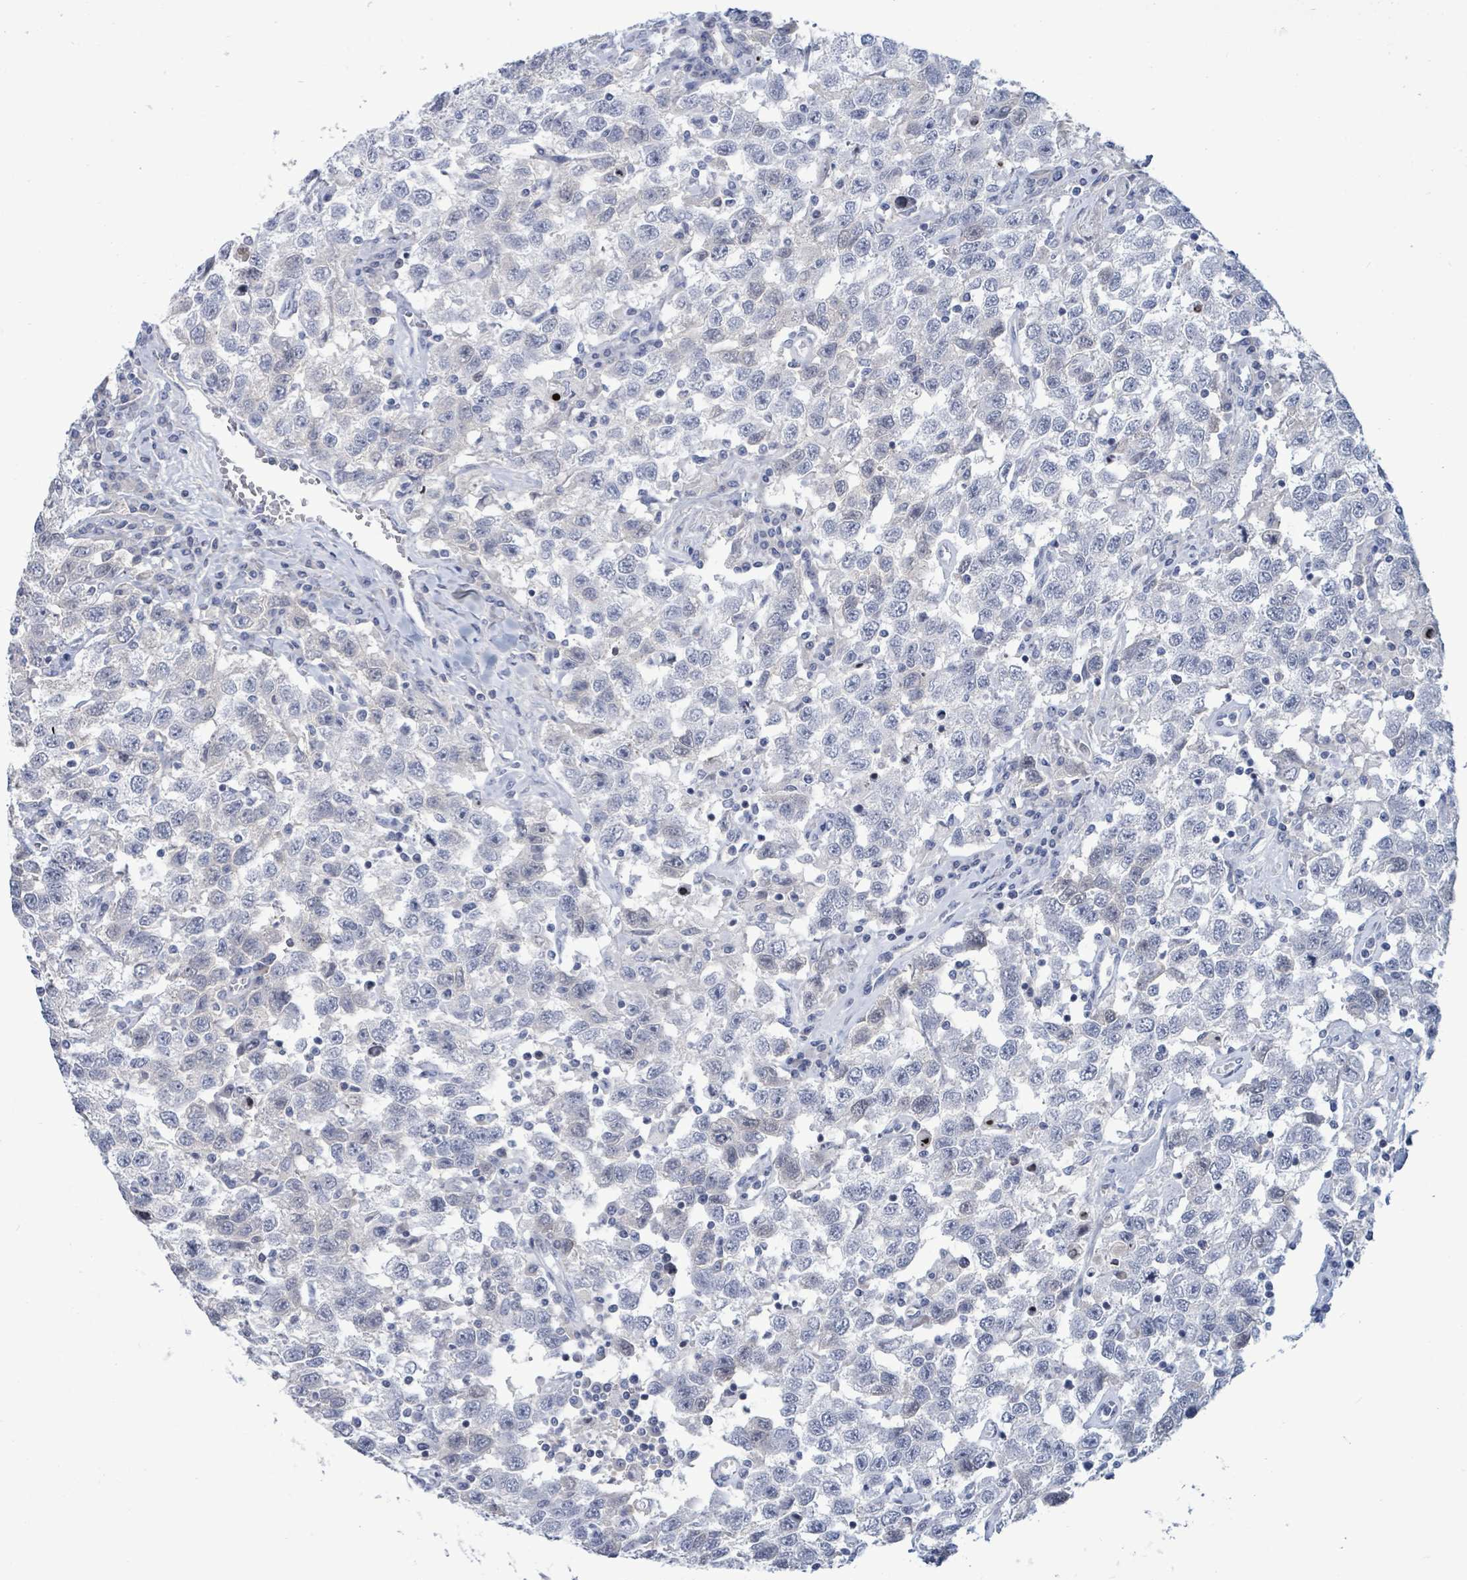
{"staining": {"intensity": "negative", "quantity": "none", "location": "none"}, "tissue": "testis cancer", "cell_type": "Tumor cells", "image_type": "cancer", "snomed": [{"axis": "morphology", "description": "Seminoma, NOS"}, {"axis": "topography", "description": "Testis"}], "caption": "Image shows no significant protein positivity in tumor cells of testis cancer (seminoma). (DAB (3,3'-diaminobenzidine) immunohistochemistry (IHC), high magnification).", "gene": "NTN3", "patient": {"sex": "male", "age": 41}}